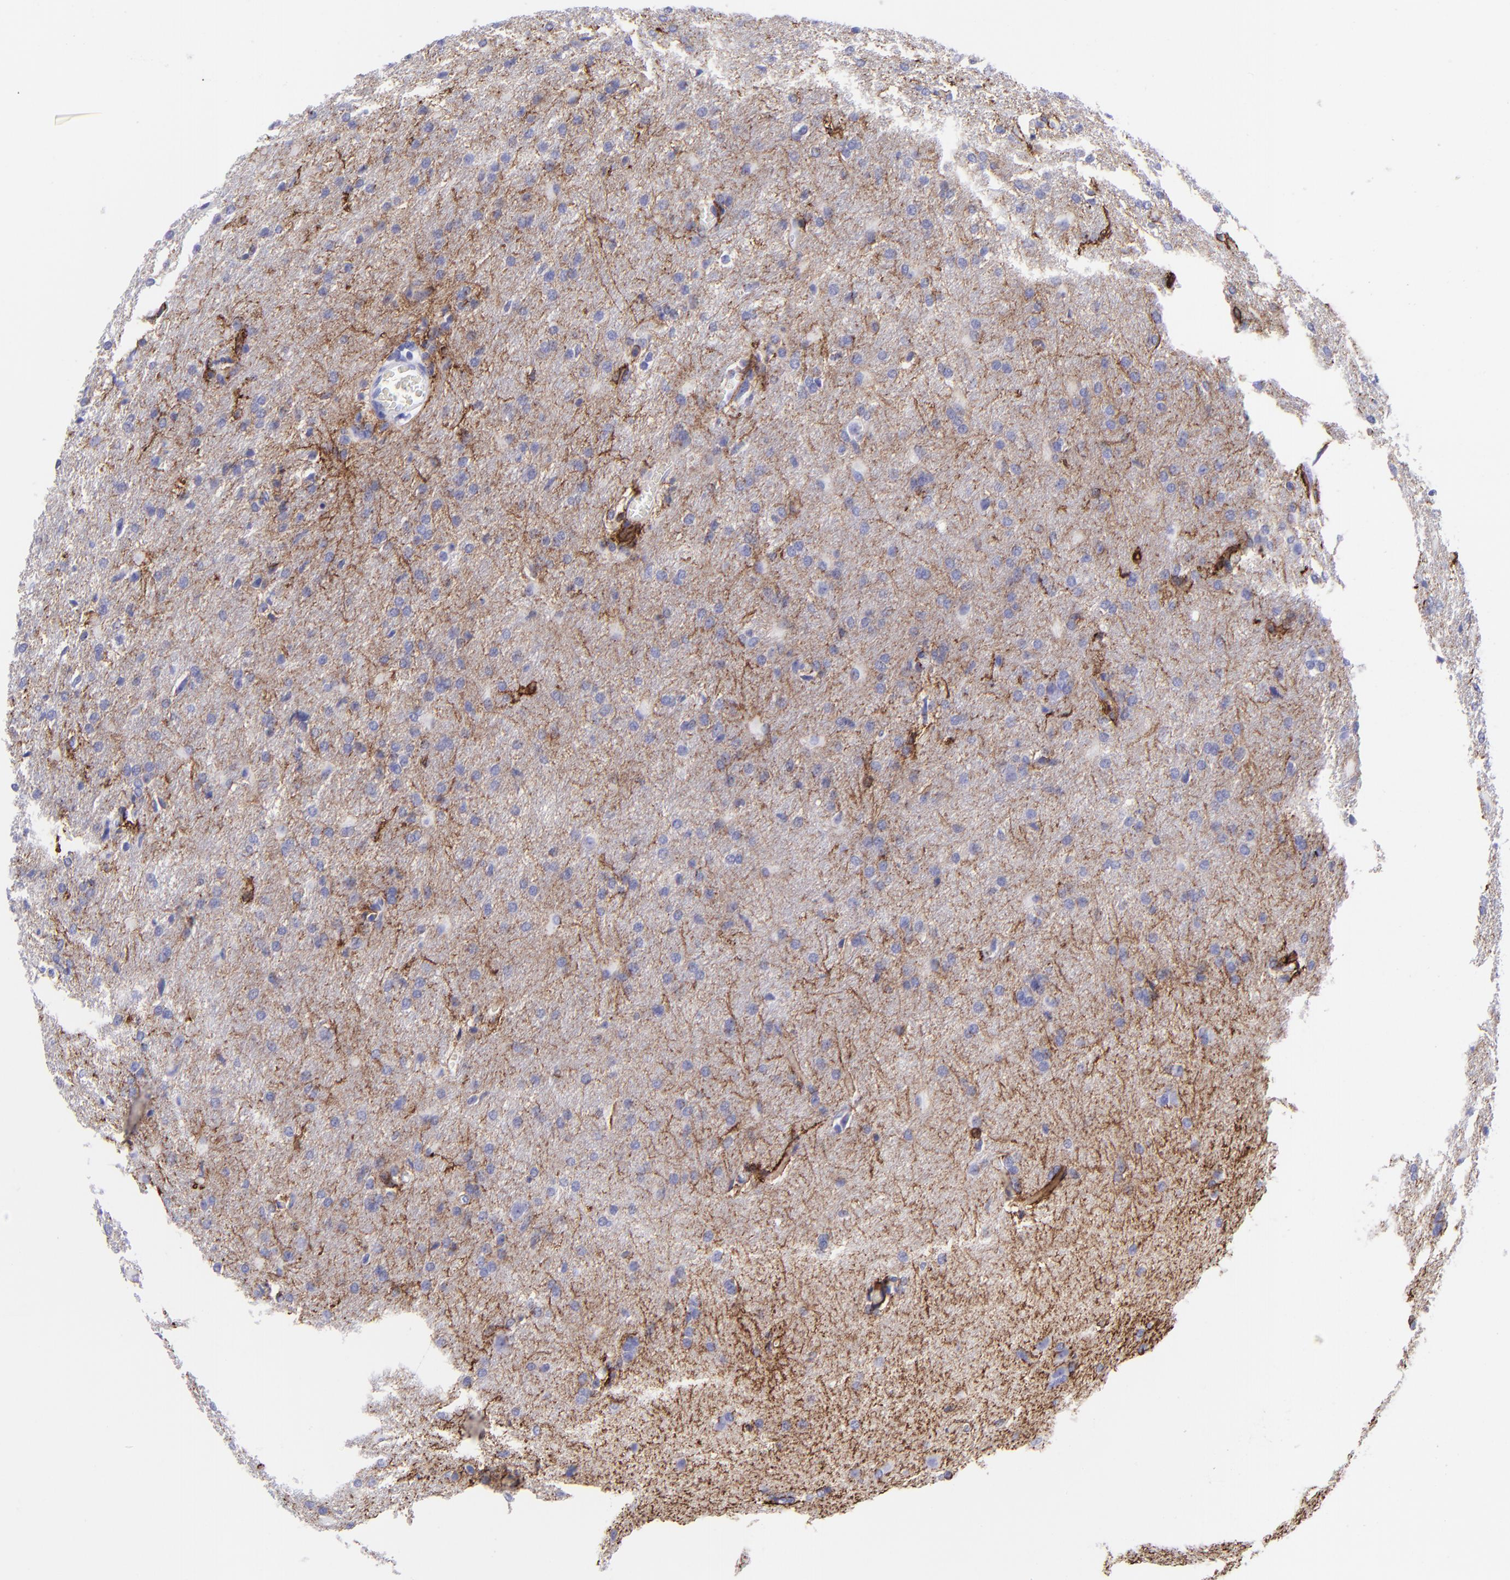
{"staining": {"intensity": "negative", "quantity": "none", "location": "none"}, "tissue": "glioma", "cell_type": "Tumor cells", "image_type": "cancer", "snomed": [{"axis": "morphology", "description": "Glioma, malignant, High grade"}, {"axis": "topography", "description": "Brain"}], "caption": "IHC photomicrograph of neoplastic tissue: glioma stained with DAB (3,3'-diaminobenzidine) exhibits no significant protein positivity in tumor cells. (DAB (3,3'-diaminobenzidine) immunohistochemistry (IHC), high magnification).", "gene": "SLC1A3", "patient": {"sex": "male", "age": 68}}